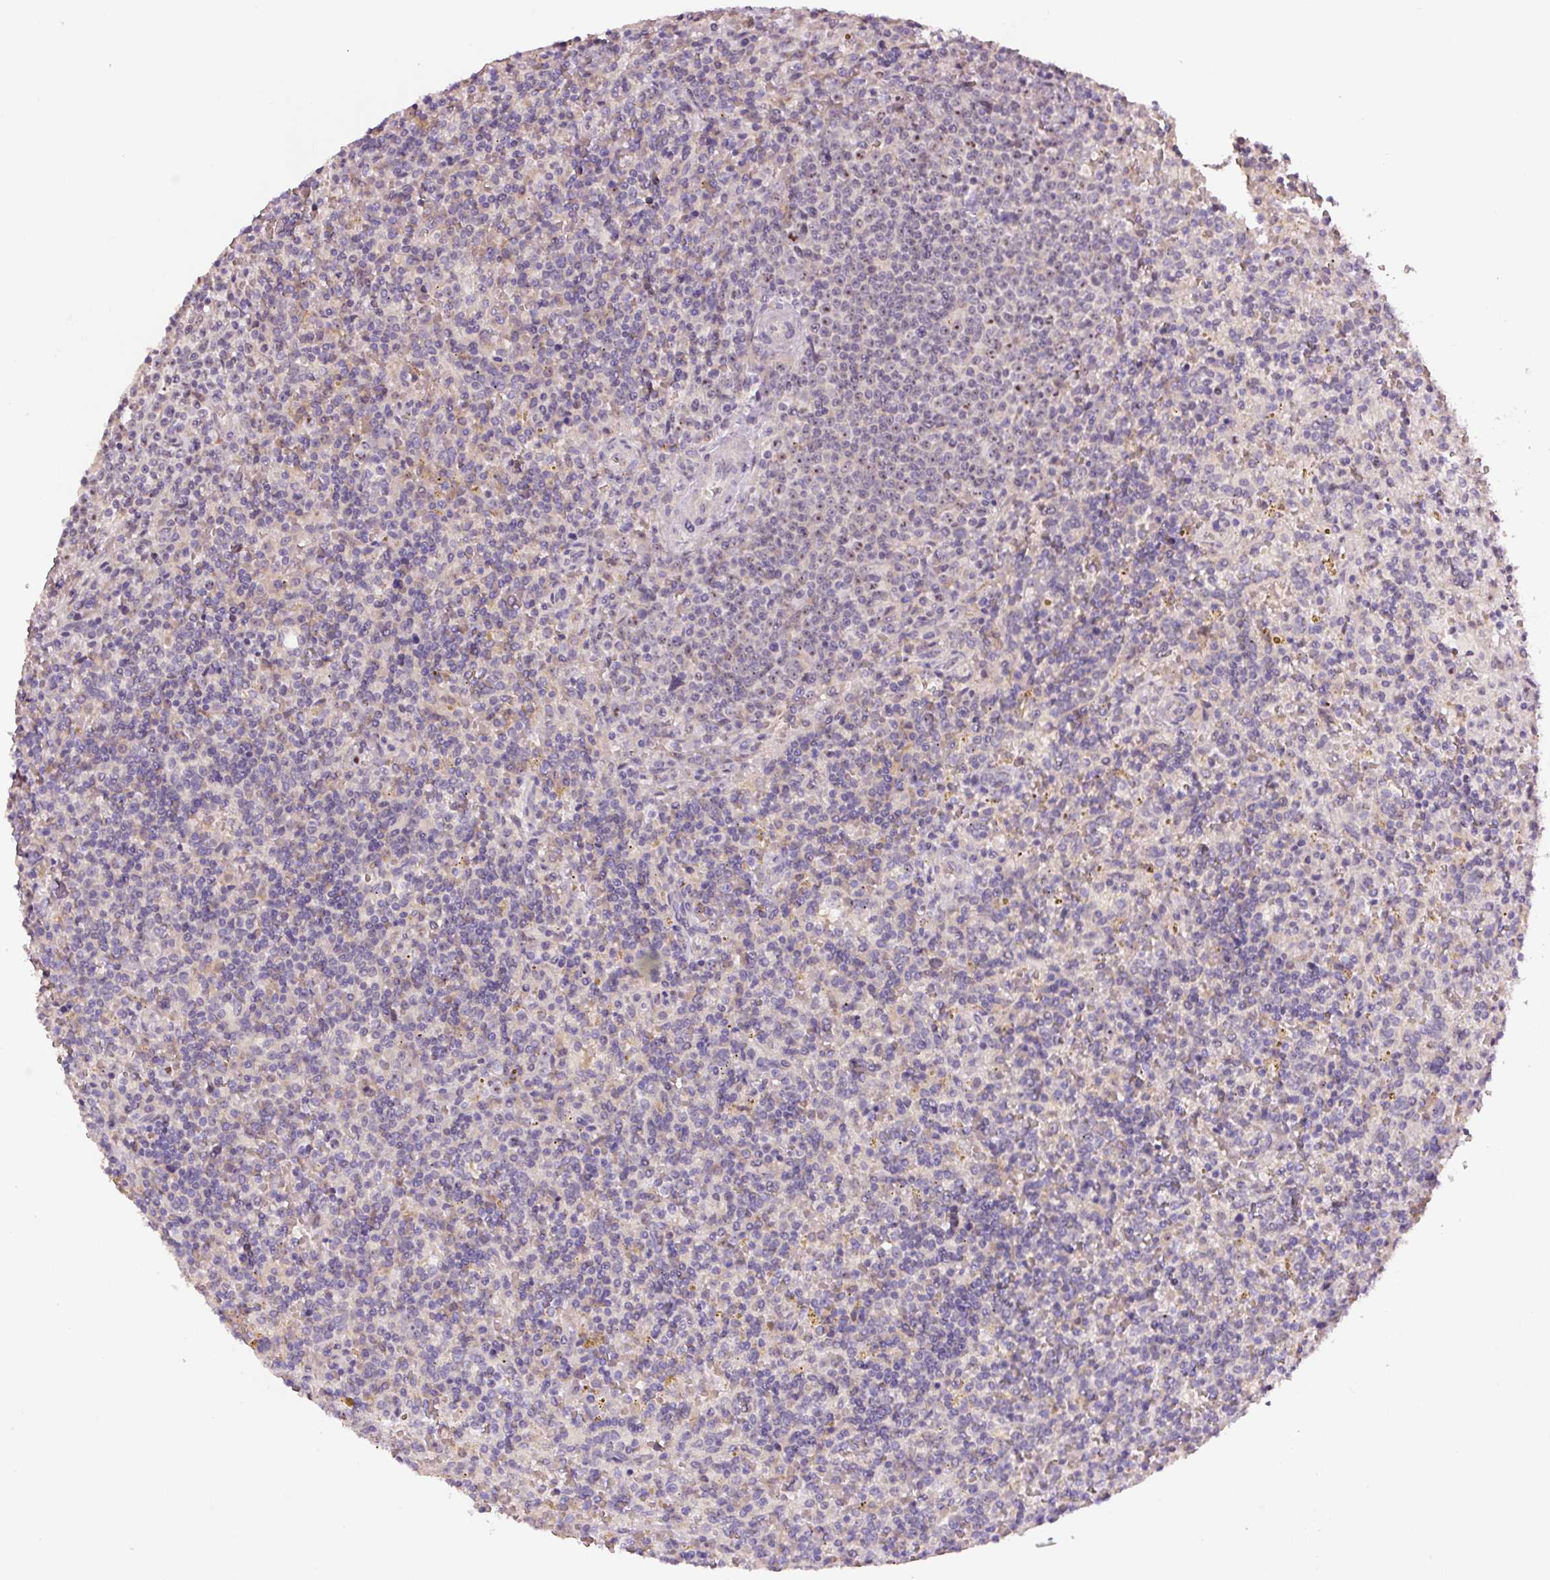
{"staining": {"intensity": "negative", "quantity": "none", "location": "none"}, "tissue": "lymphoma", "cell_type": "Tumor cells", "image_type": "cancer", "snomed": [{"axis": "morphology", "description": "Malignant lymphoma, non-Hodgkin's type, Low grade"}, {"axis": "topography", "description": "Spleen"}], "caption": "A photomicrograph of lymphoma stained for a protein reveals no brown staining in tumor cells.", "gene": "TMEM151B", "patient": {"sex": "male", "age": 67}}